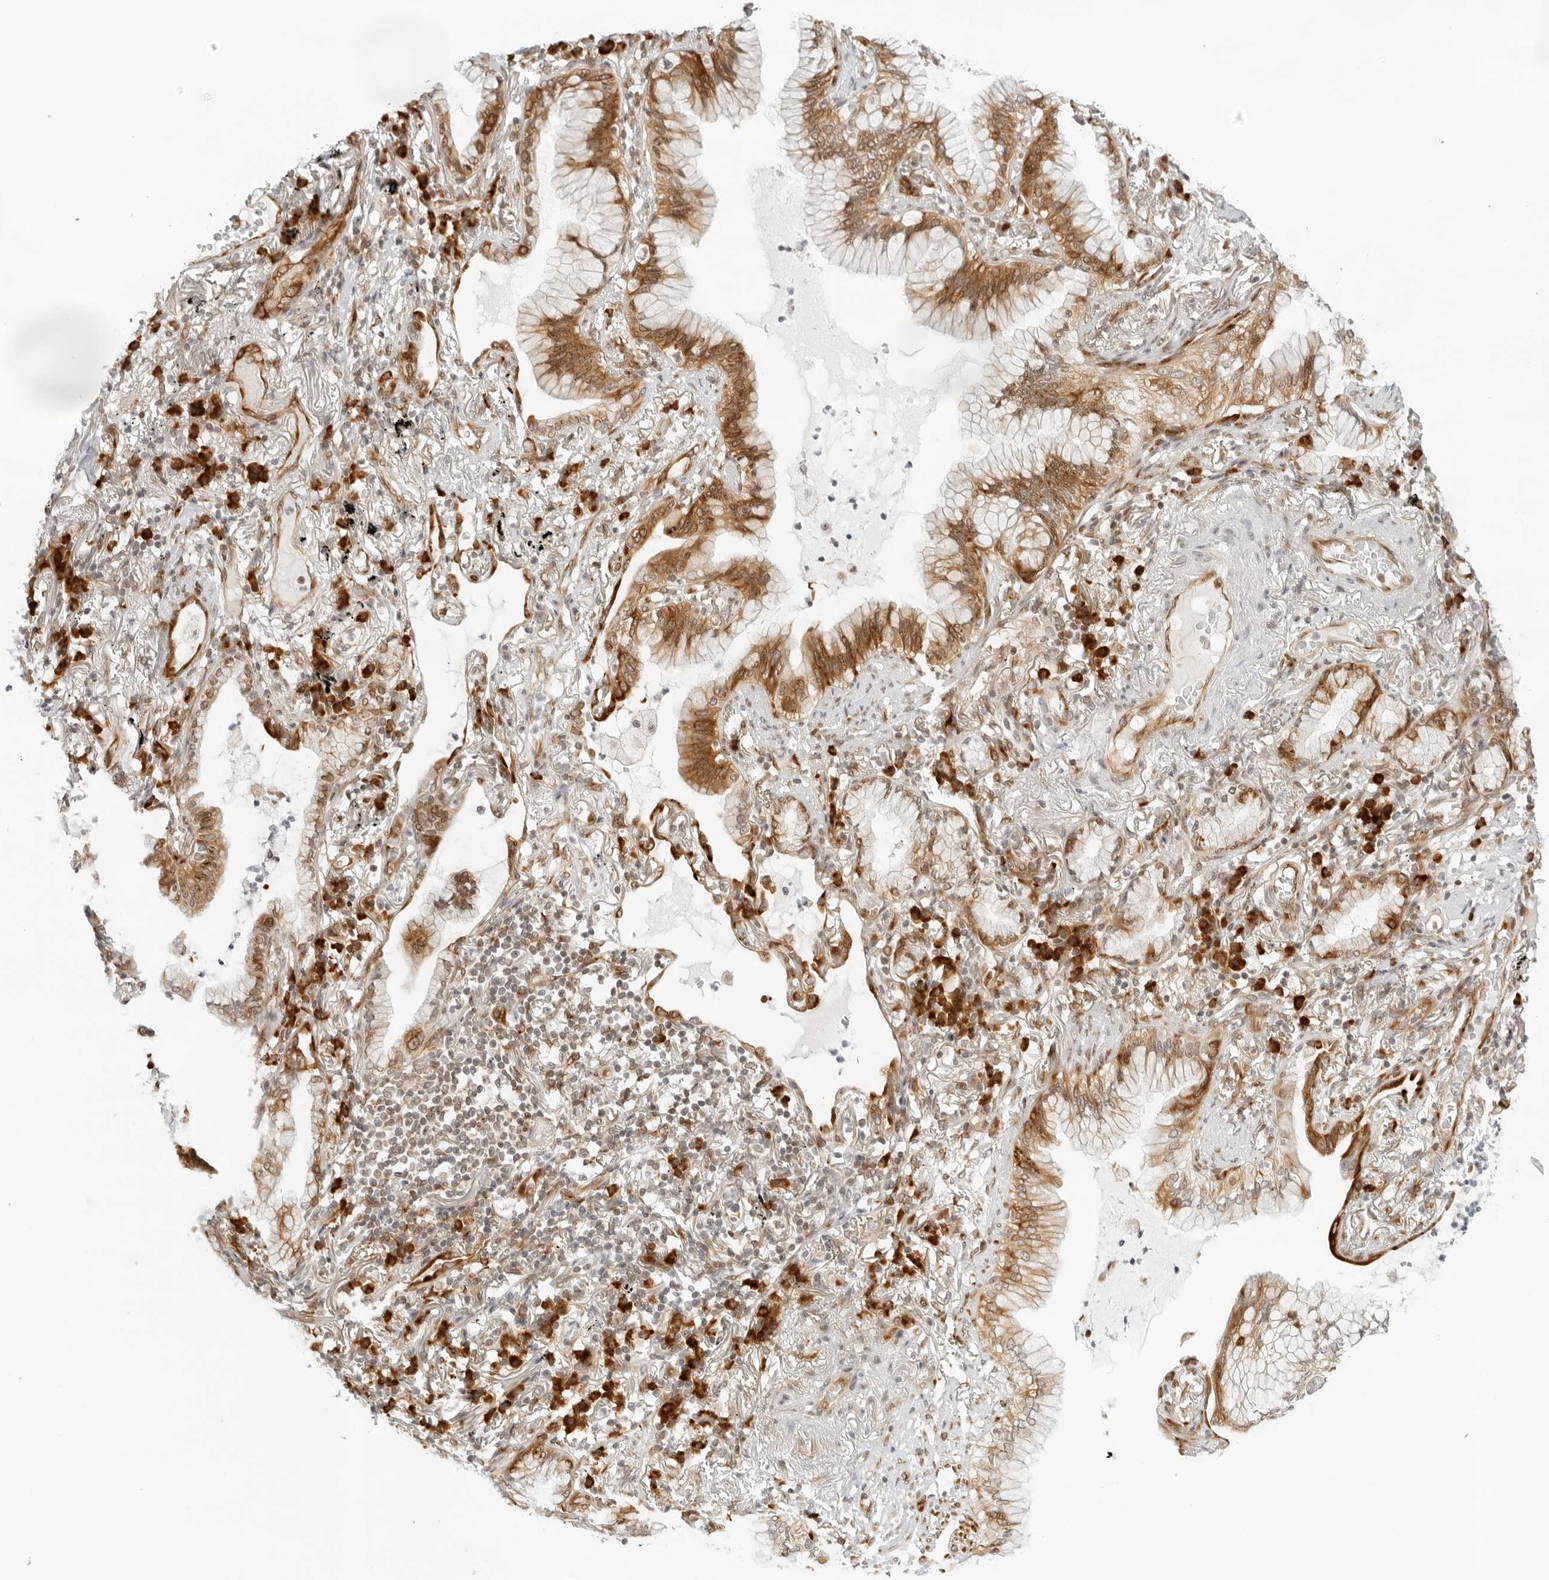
{"staining": {"intensity": "moderate", "quantity": ">75%", "location": "cytoplasmic/membranous"}, "tissue": "lung cancer", "cell_type": "Tumor cells", "image_type": "cancer", "snomed": [{"axis": "morphology", "description": "Adenocarcinoma, NOS"}, {"axis": "topography", "description": "Lung"}], "caption": "Immunohistochemical staining of lung cancer shows moderate cytoplasmic/membranous protein positivity in approximately >75% of tumor cells.", "gene": "EIF4G1", "patient": {"sex": "female", "age": 70}}